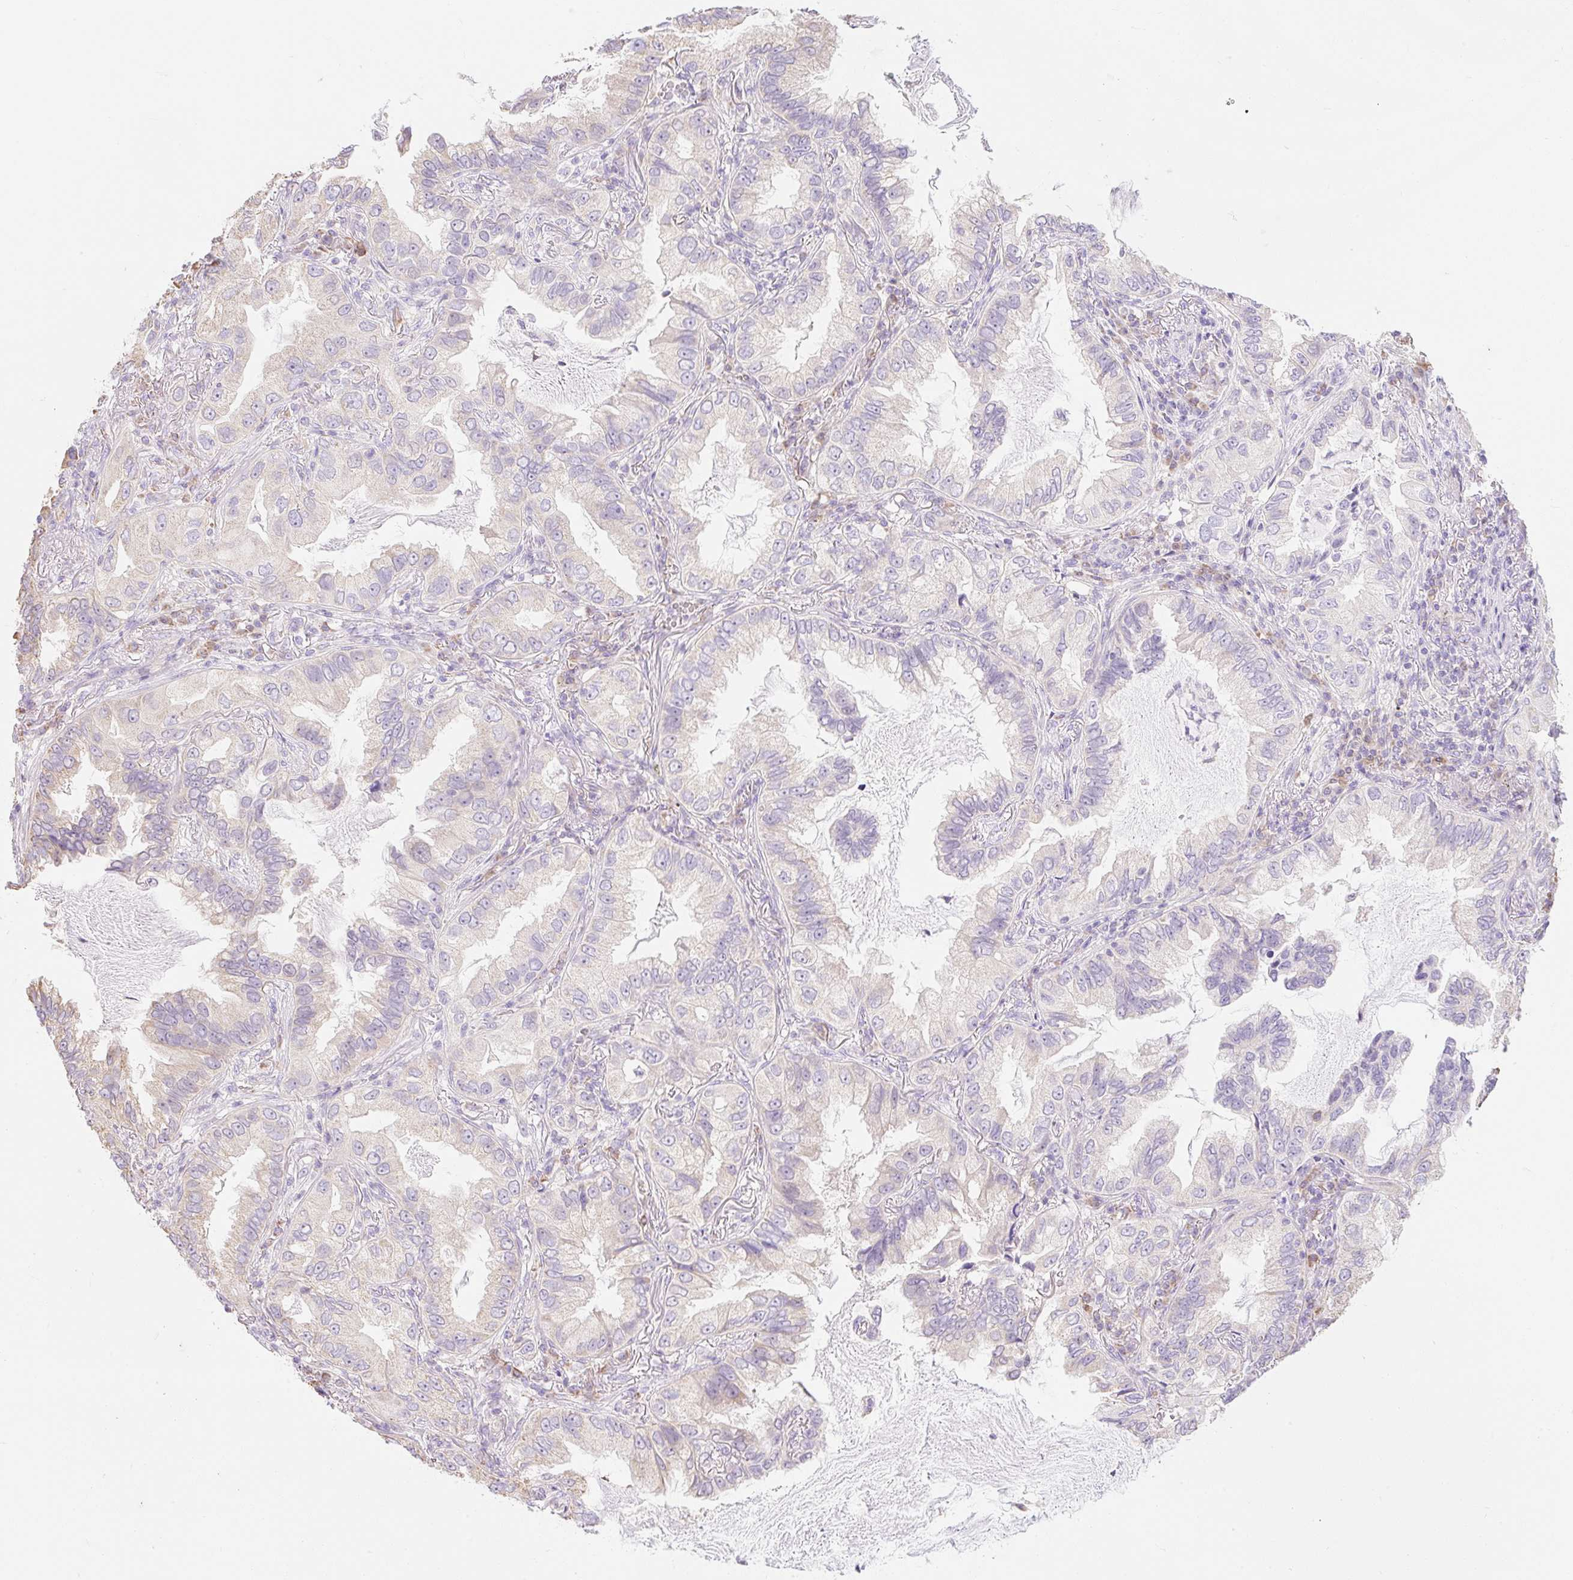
{"staining": {"intensity": "negative", "quantity": "none", "location": "none"}, "tissue": "lung cancer", "cell_type": "Tumor cells", "image_type": "cancer", "snomed": [{"axis": "morphology", "description": "Adenocarcinoma, NOS"}, {"axis": "topography", "description": "Lung"}], "caption": "Immunohistochemical staining of adenocarcinoma (lung) shows no significant positivity in tumor cells.", "gene": "DHX35", "patient": {"sex": "female", "age": 69}}